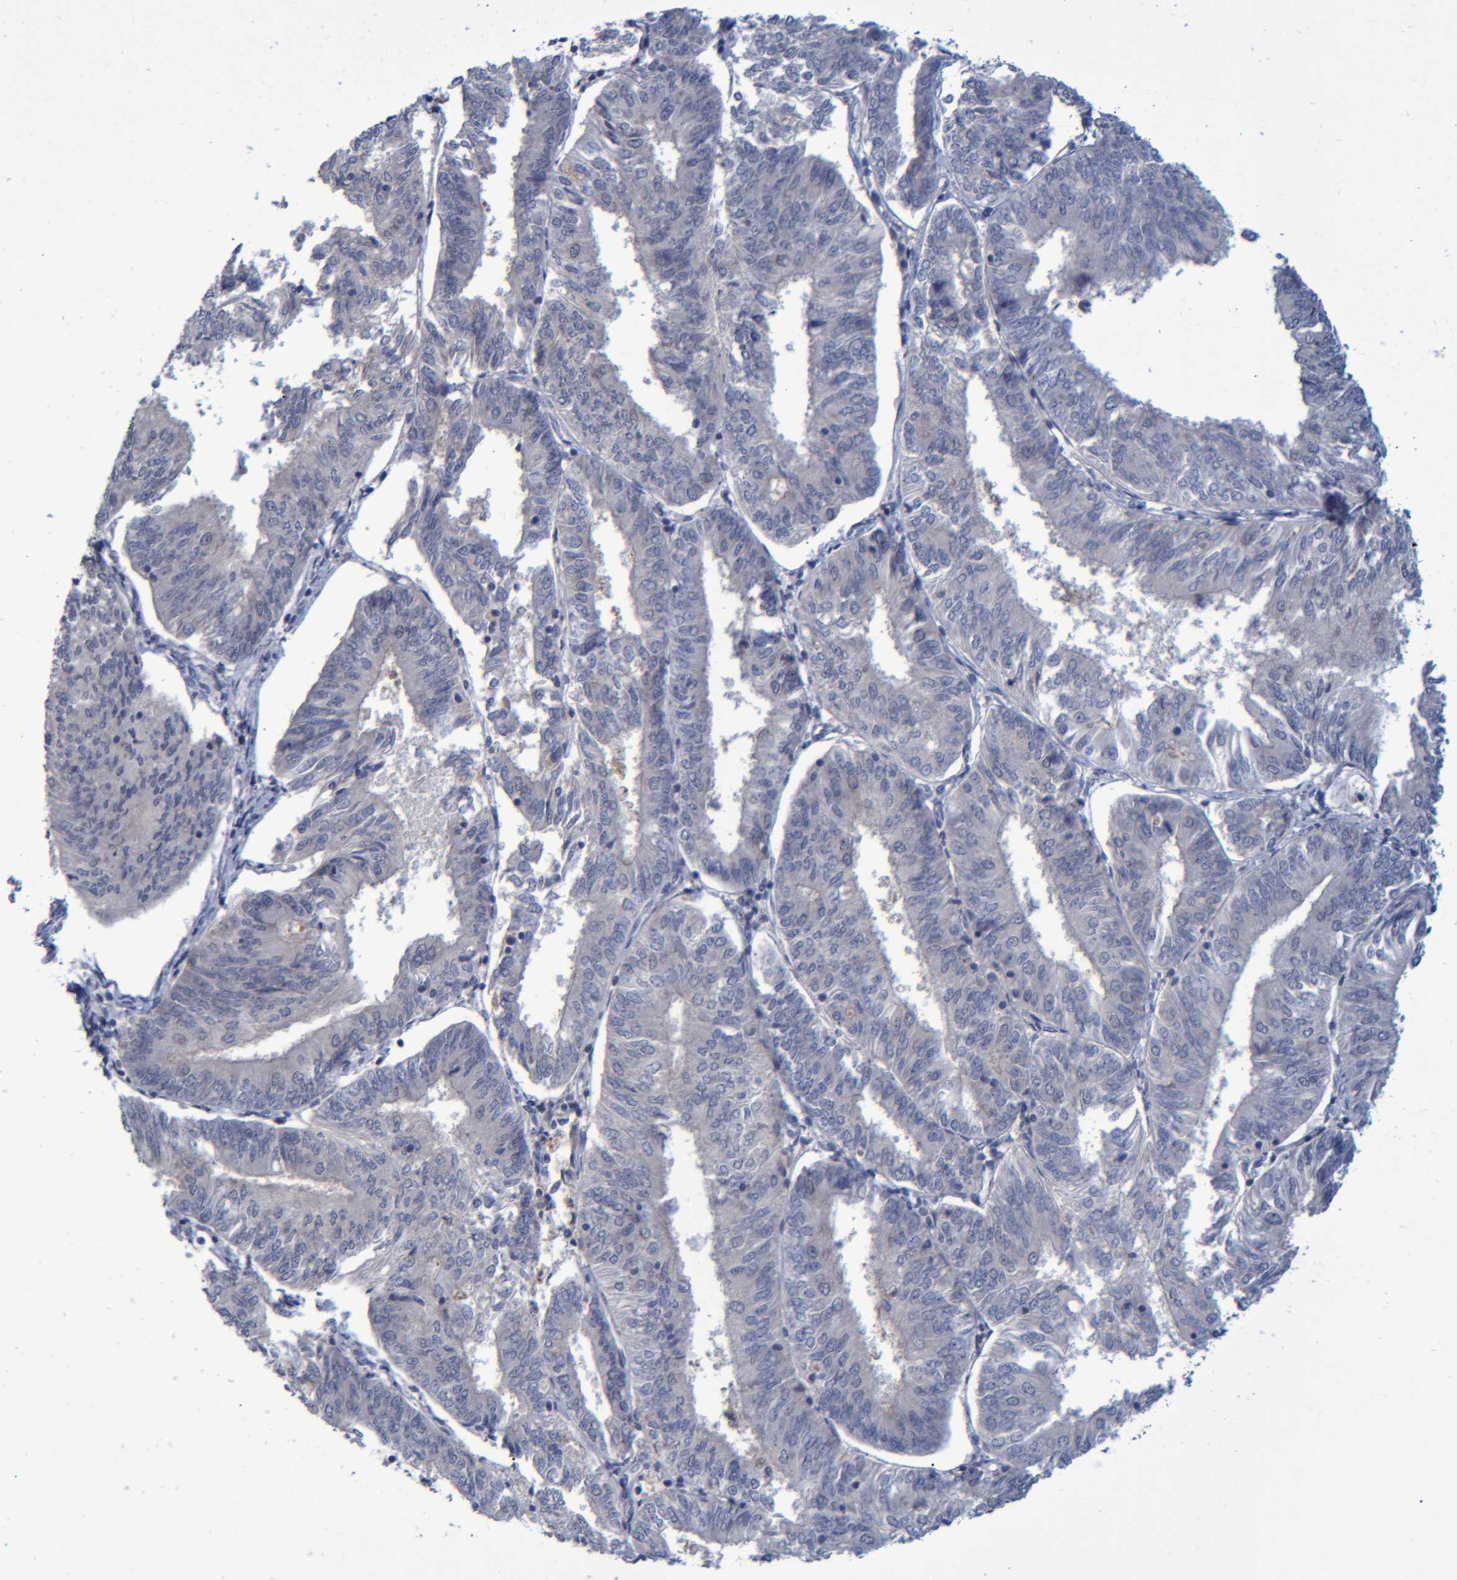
{"staining": {"intensity": "negative", "quantity": "none", "location": "none"}, "tissue": "endometrial cancer", "cell_type": "Tumor cells", "image_type": "cancer", "snomed": [{"axis": "morphology", "description": "Adenocarcinoma, NOS"}, {"axis": "topography", "description": "Endometrium"}], "caption": "Immunohistochemistry (IHC) of human endometrial cancer (adenocarcinoma) reveals no staining in tumor cells.", "gene": "PCYT2", "patient": {"sex": "female", "age": 58}}